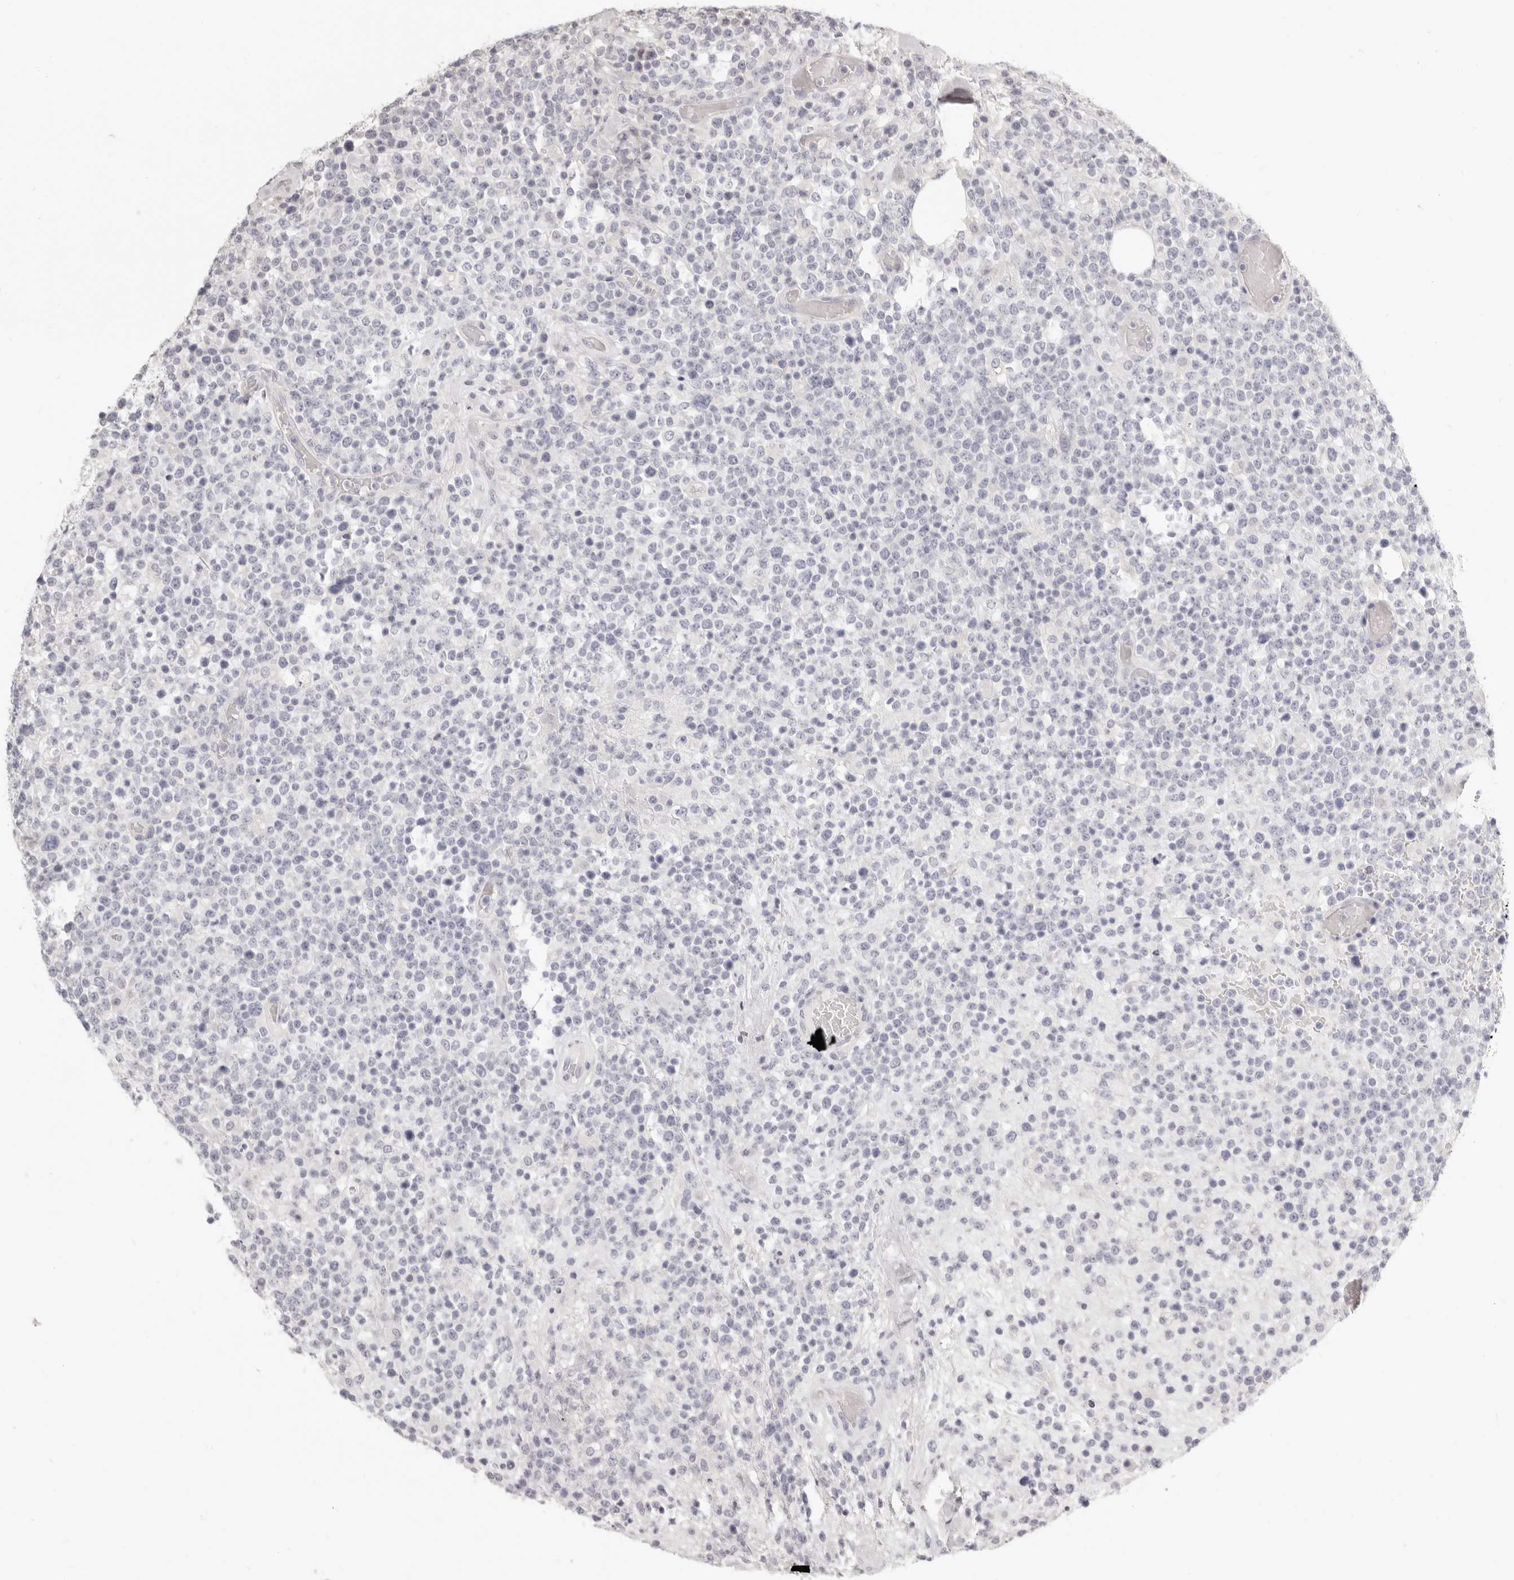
{"staining": {"intensity": "negative", "quantity": "none", "location": "none"}, "tissue": "lymphoma", "cell_type": "Tumor cells", "image_type": "cancer", "snomed": [{"axis": "morphology", "description": "Malignant lymphoma, non-Hodgkin's type, High grade"}, {"axis": "topography", "description": "Colon"}], "caption": "A high-resolution micrograph shows IHC staining of malignant lymphoma, non-Hodgkin's type (high-grade), which demonstrates no significant positivity in tumor cells.", "gene": "FABP1", "patient": {"sex": "female", "age": 53}}